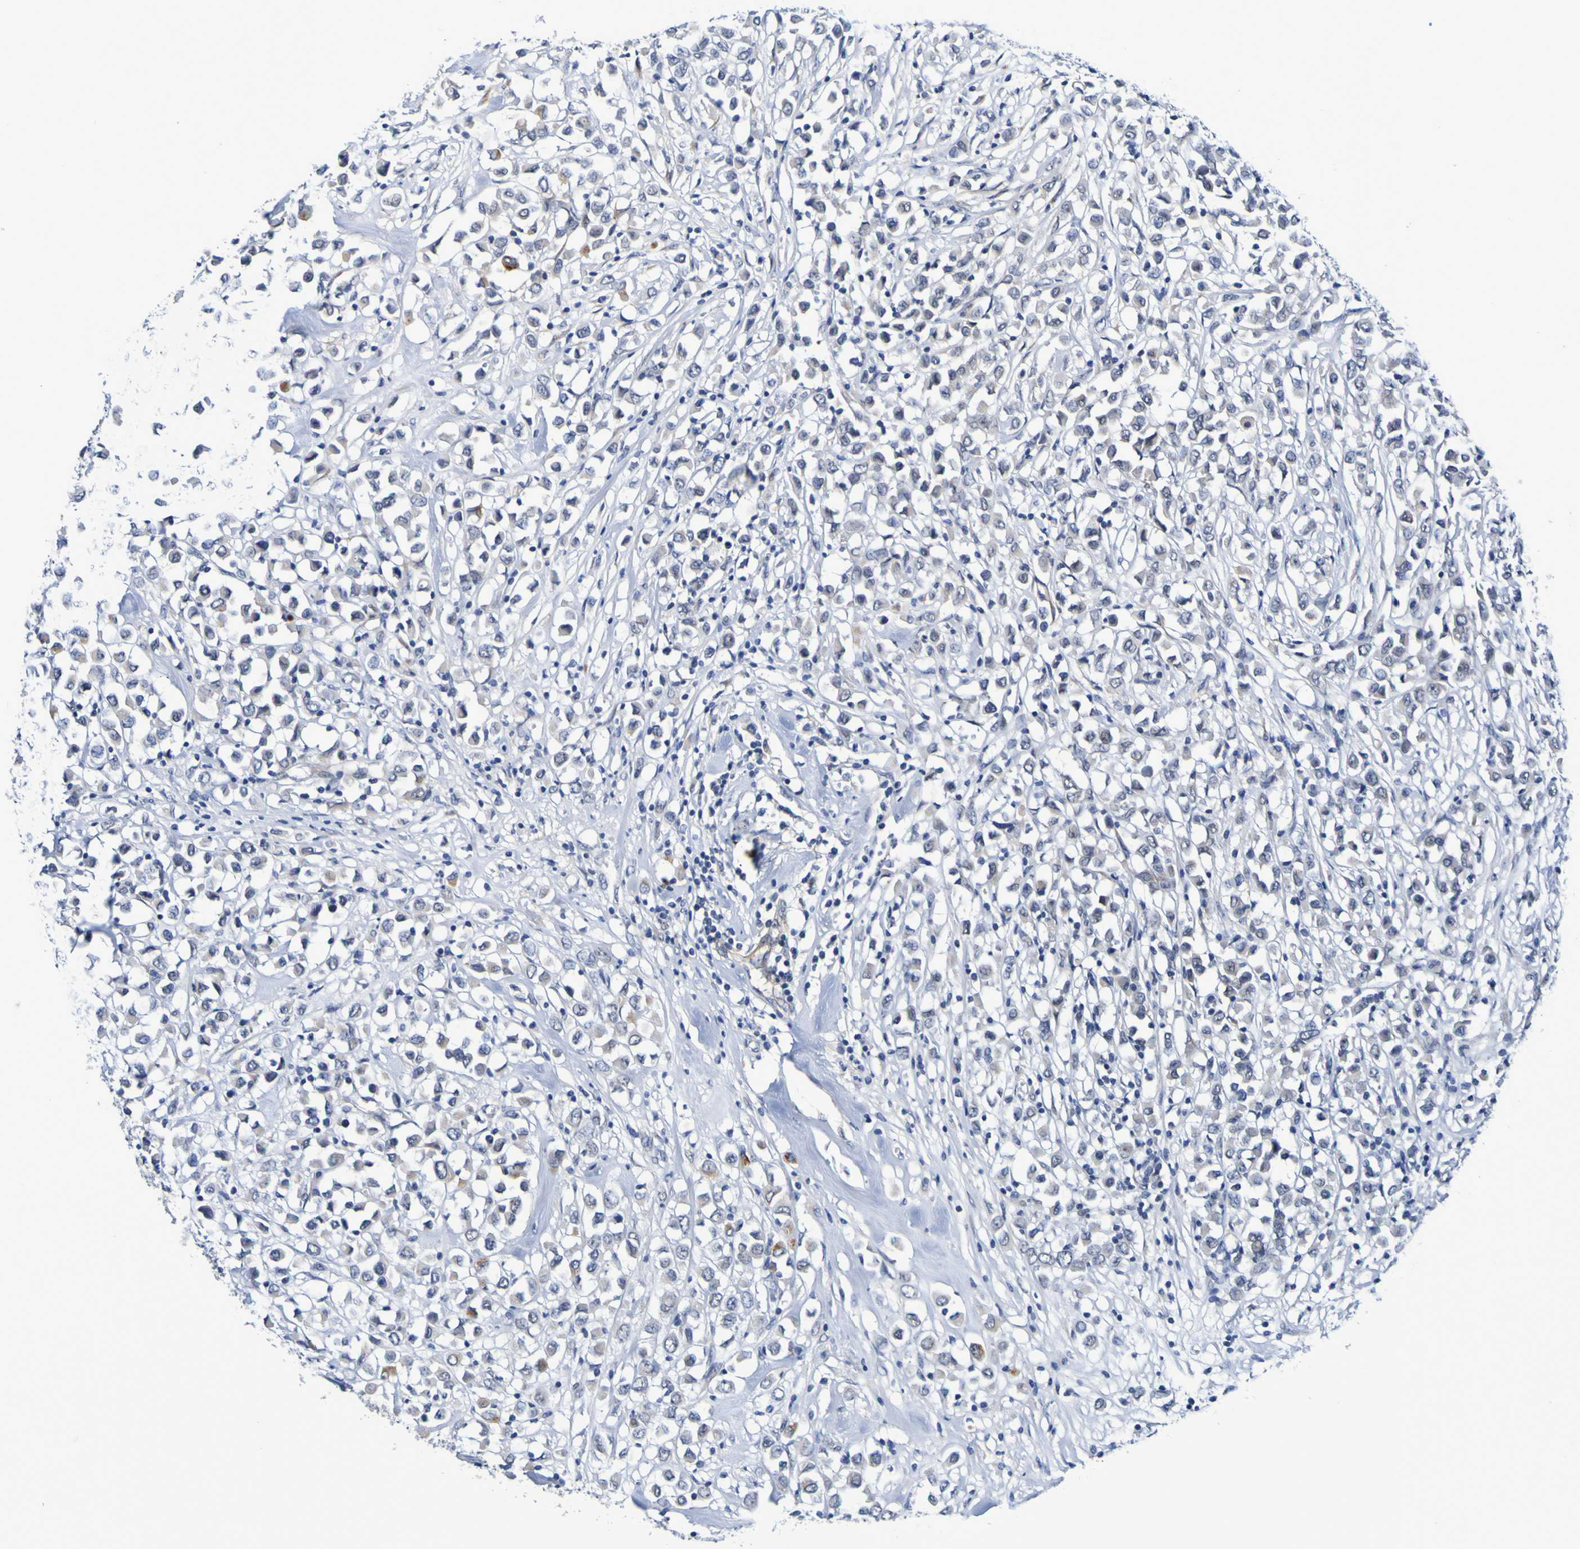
{"staining": {"intensity": "negative", "quantity": "none", "location": "none"}, "tissue": "breast cancer", "cell_type": "Tumor cells", "image_type": "cancer", "snomed": [{"axis": "morphology", "description": "Duct carcinoma"}, {"axis": "topography", "description": "Breast"}], "caption": "A high-resolution micrograph shows immunohistochemistry (IHC) staining of breast infiltrating ductal carcinoma, which exhibits no significant staining in tumor cells. Nuclei are stained in blue.", "gene": "VMA21", "patient": {"sex": "female", "age": 61}}